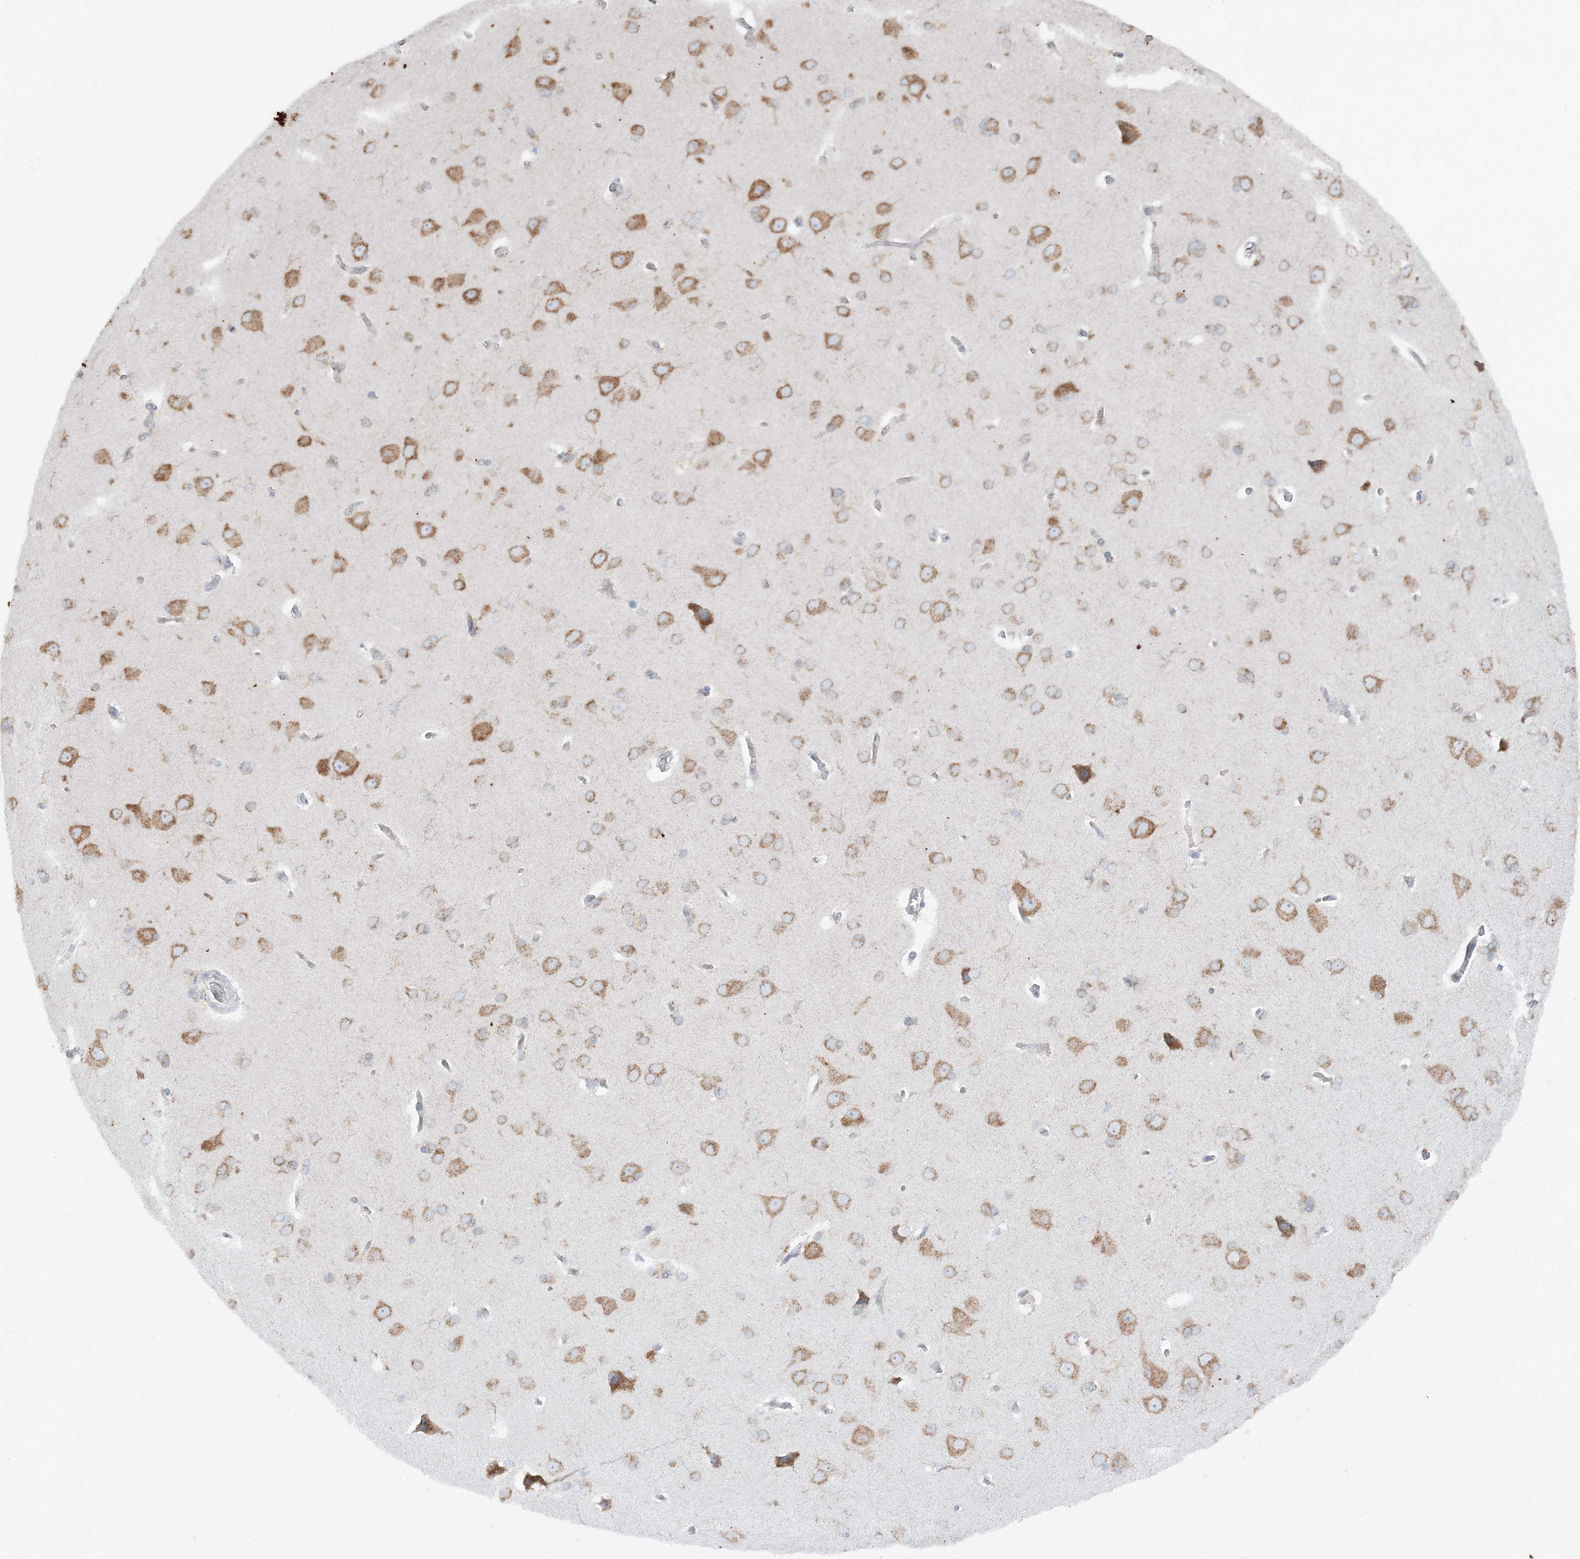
{"staining": {"intensity": "negative", "quantity": "none", "location": "none"}, "tissue": "cerebral cortex", "cell_type": "Endothelial cells", "image_type": "normal", "snomed": [{"axis": "morphology", "description": "Normal tissue, NOS"}, {"axis": "topography", "description": "Cerebral cortex"}], "caption": "A histopathology image of cerebral cortex stained for a protein displays no brown staining in endothelial cells.", "gene": "TMED10", "patient": {"sex": "male", "age": 62}}